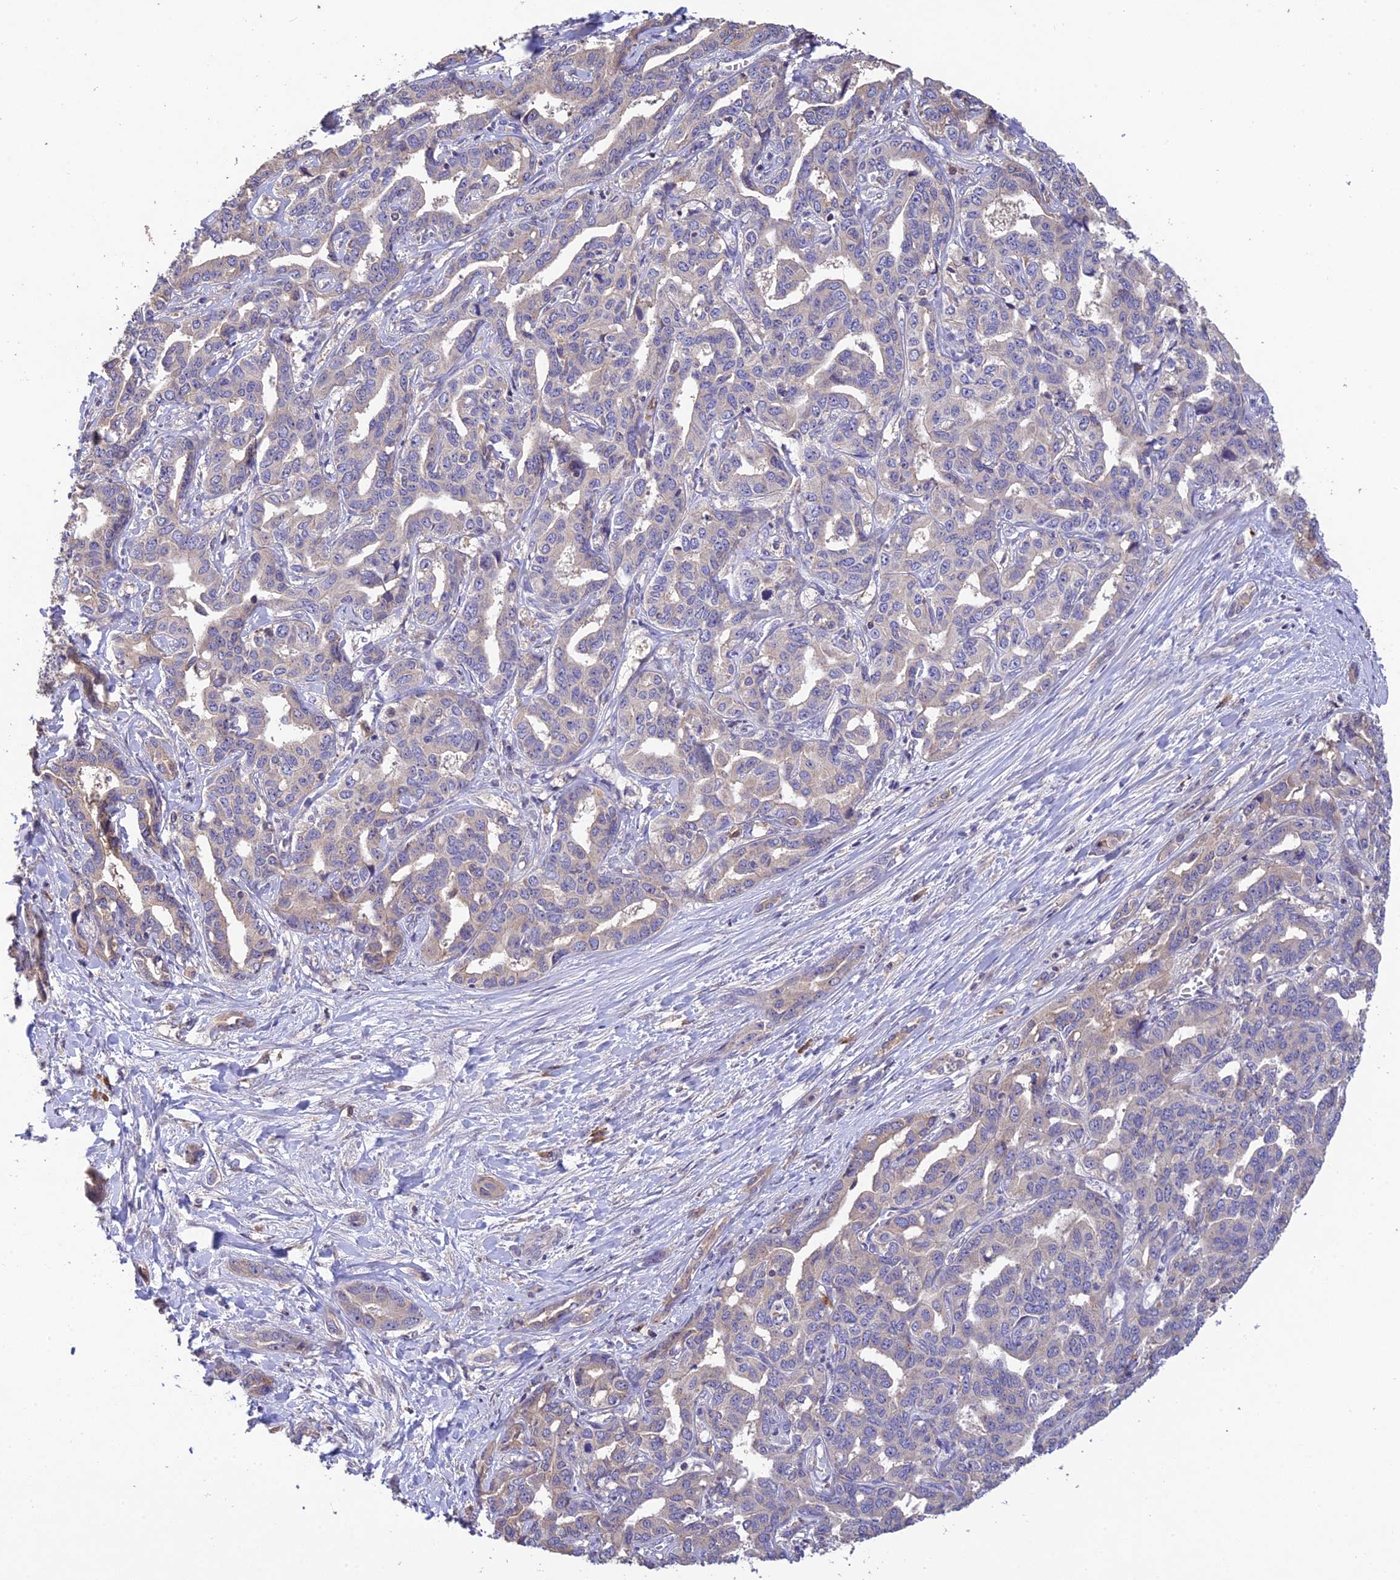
{"staining": {"intensity": "negative", "quantity": "none", "location": "none"}, "tissue": "liver cancer", "cell_type": "Tumor cells", "image_type": "cancer", "snomed": [{"axis": "morphology", "description": "Cholangiocarcinoma"}, {"axis": "topography", "description": "Liver"}], "caption": "IHC image of neoplastic tissue: human liver cholangiocarcinoma stained with DAB (3,3'-diaminobenzidine) shows no significant protein positivity in tumor cells. (DAB (3,3'-diaminobenzidine) IHC, high magnification).", "gene": "DENND5B", "patient": {"sex": "male", "age": 59}}